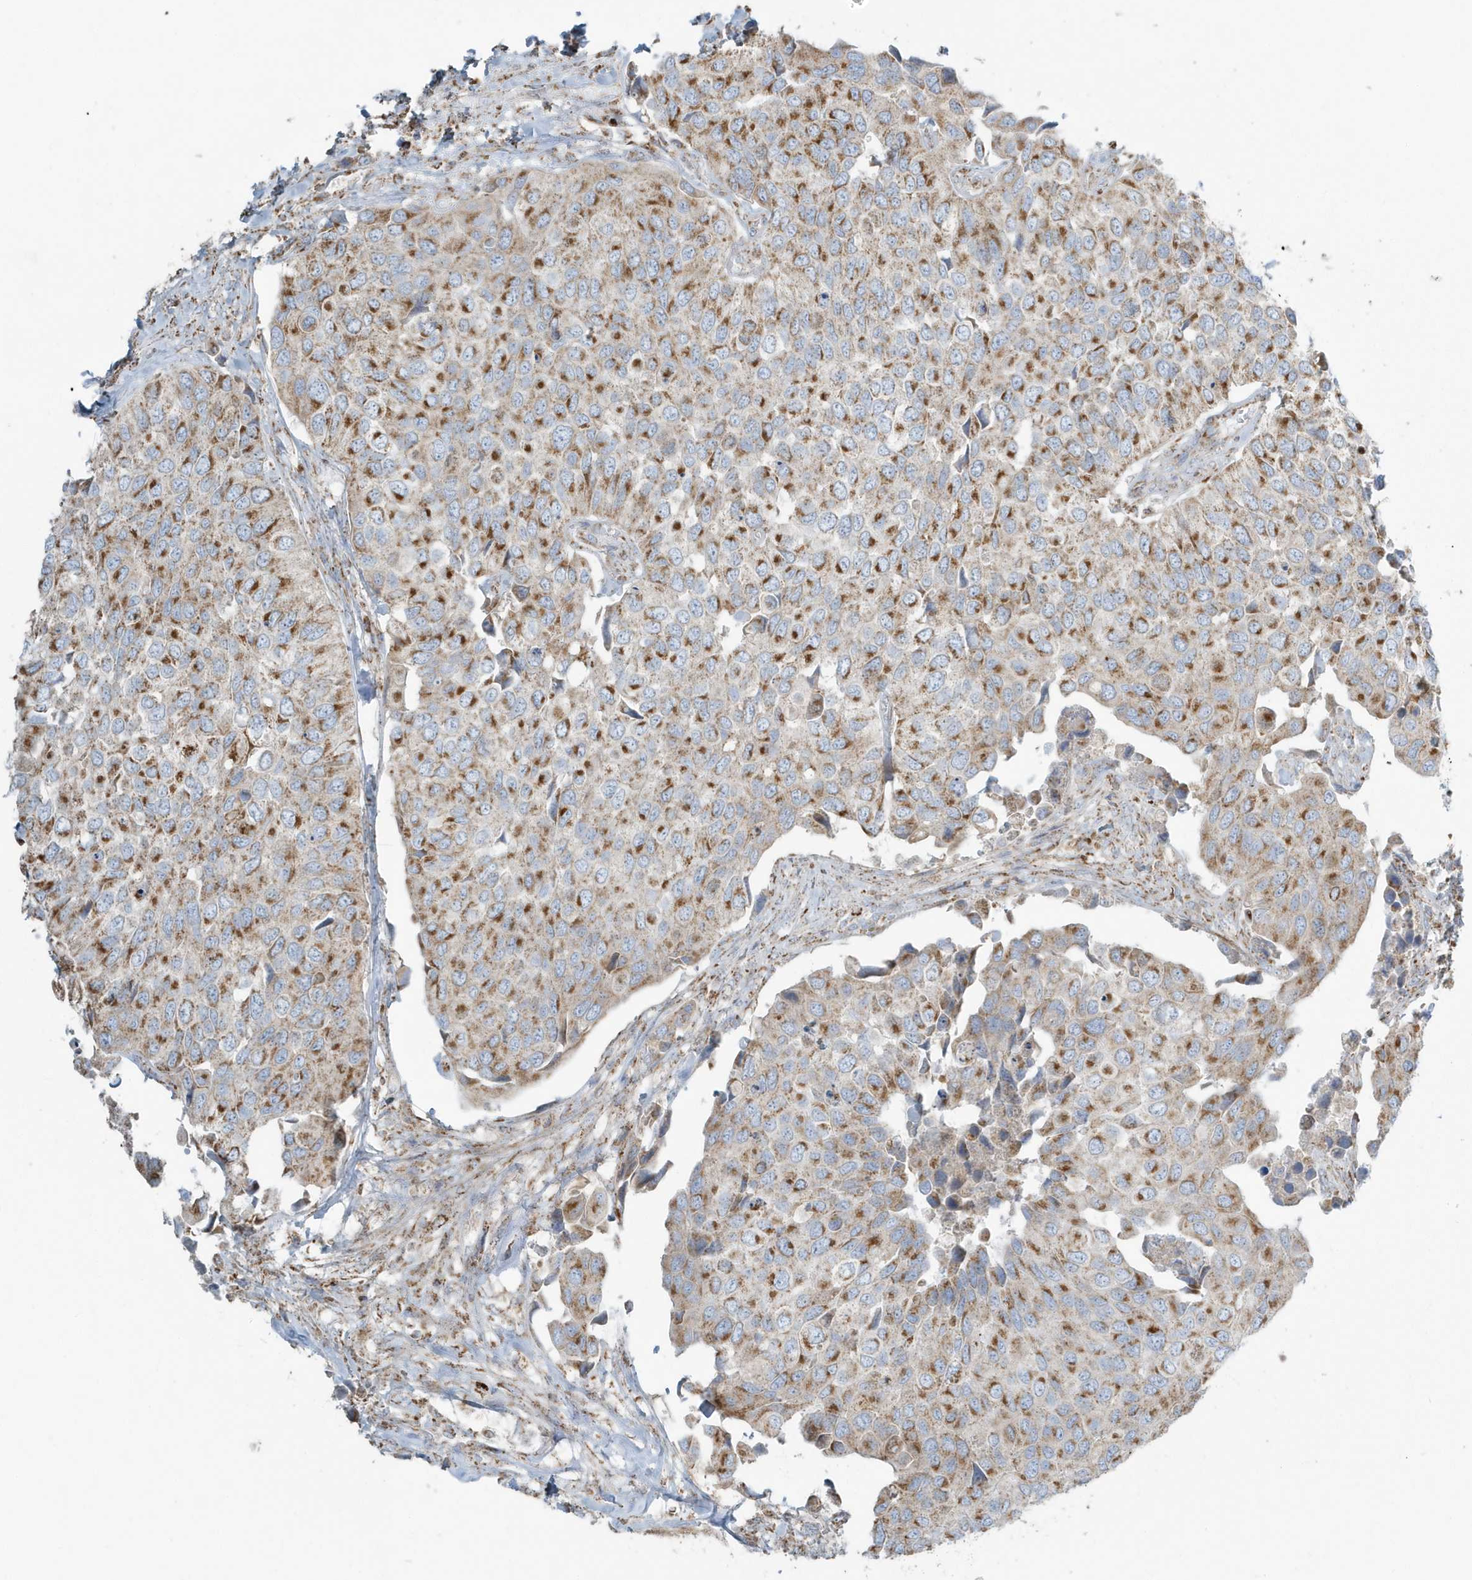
{"staining": {"intensity": "strong", "quantity": ">75%", "location": "cytoplasmic/membranous"}, "tissue": "urothelial cancer", "cell_type": "Tumor cells", "image_type": "cancer", "snomed": [{"axis": "morphology", "description": "Urothelial carcinoma, High grade"}, {"axis": "topography", "description": "Urinary bladder"}], "caption": "This is an image of immunohistochemistry staining of urothelial cancer, which shows strong positivity in the cytoplasmic/membranous of tumor cells.", "gene": "RAB11FIP3", "patient": {"sex": "male", "age": 74}}